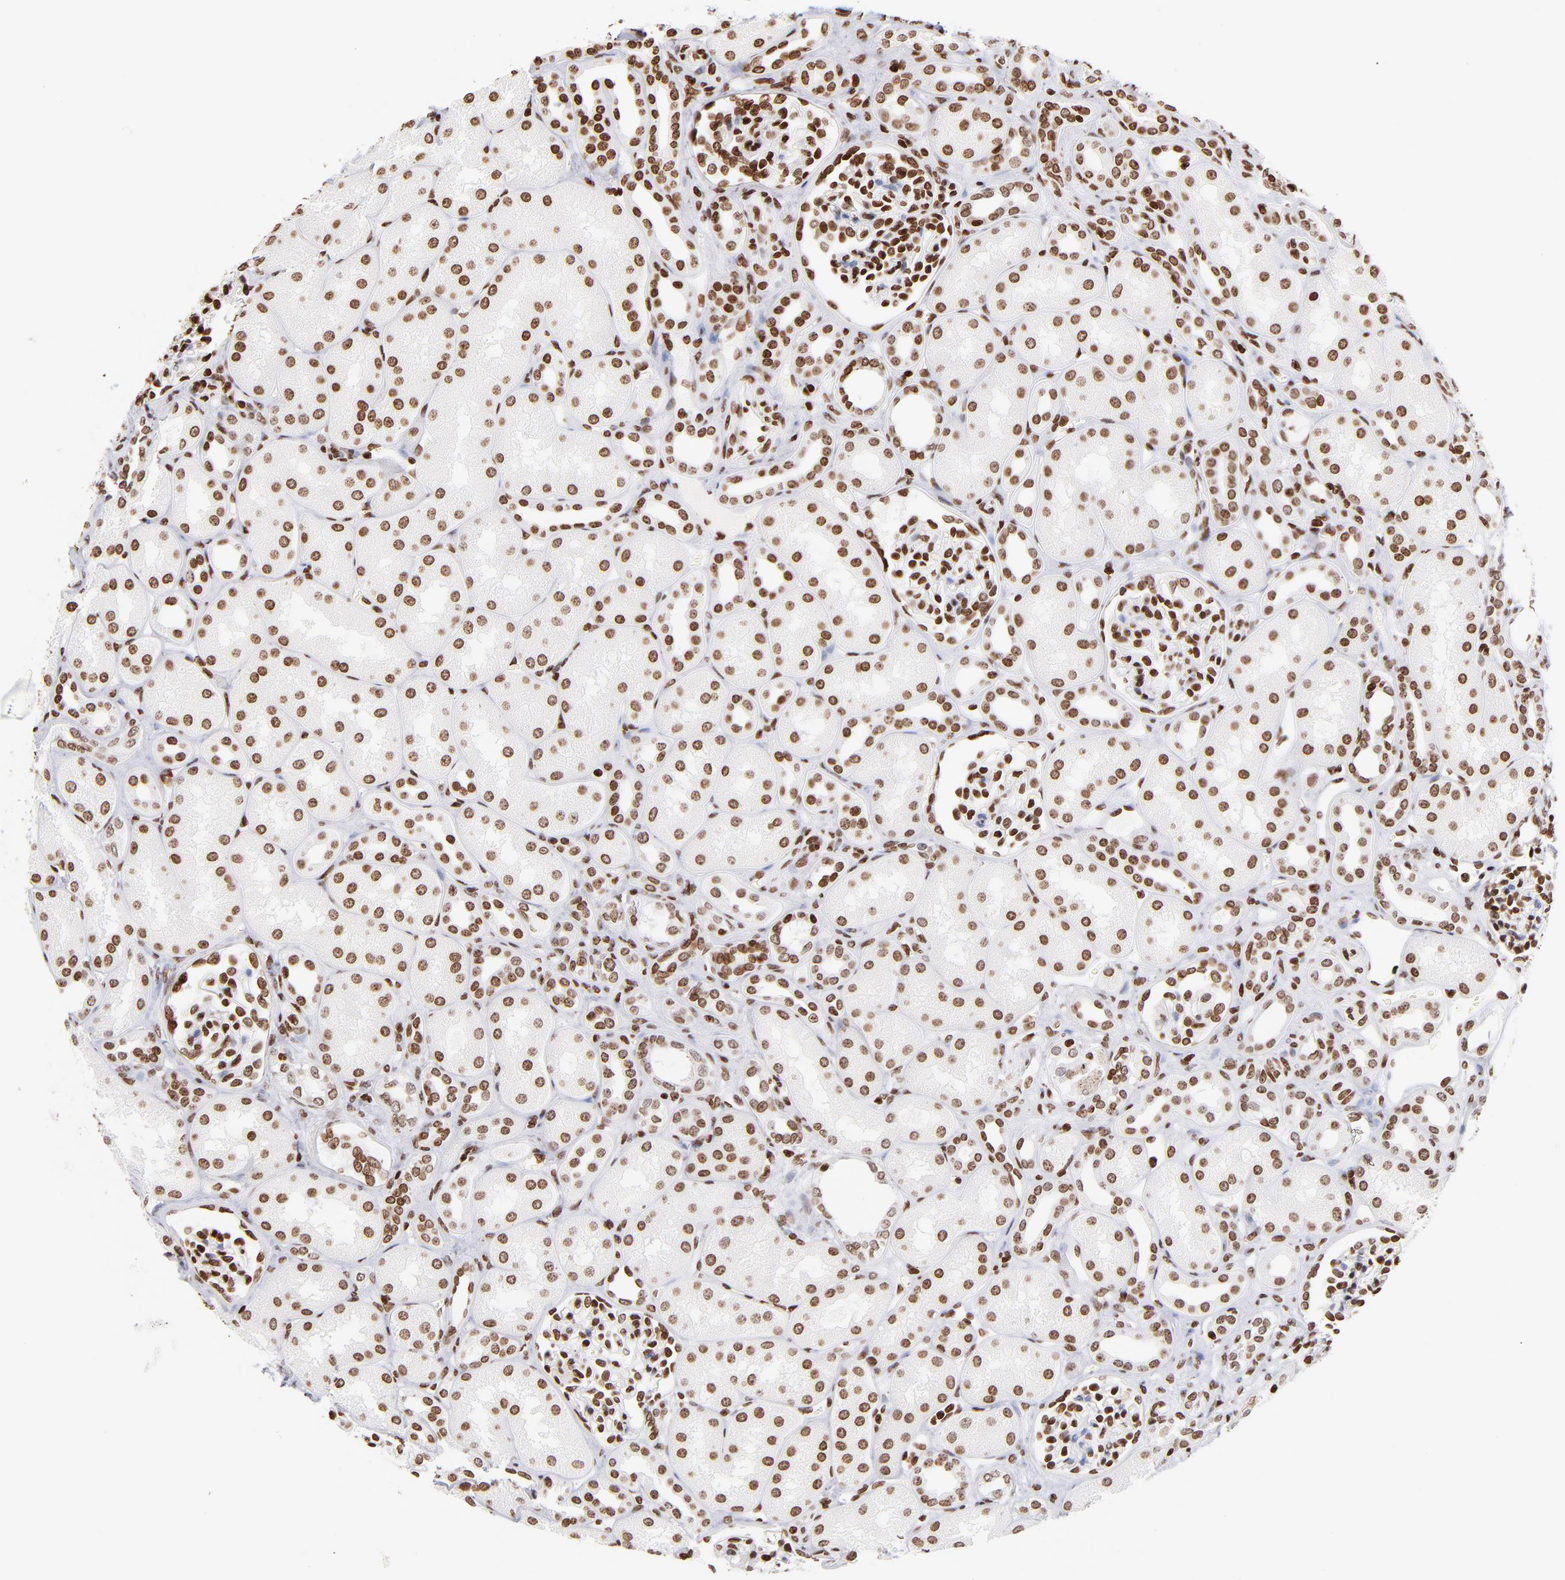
{"staining": {"intensity": "strong", "quantity": ">75%", "location": "nuclear"}, "tissue": "kidney", "cell_type": "Cells in glomeruli", "image_type": "normal", "snomed": [{"axis": "morphology", "description": "Normal tissue, NOS"}, {"axis": "topography", "description": "Kidney"}], "caption": "Cells in glomeruli show high levels of strong nuclear staining in approximately >75% of cells in normal human kidney. The staining was performed using DAB (3,3'-diaminobenzidine) to visualize the protein expression in brown, while the nuclei were stained in blue with hematoxylin (Magnification: 20x).", "gene": "RTL4", "patient": {"sex": "male", "age": 7}}